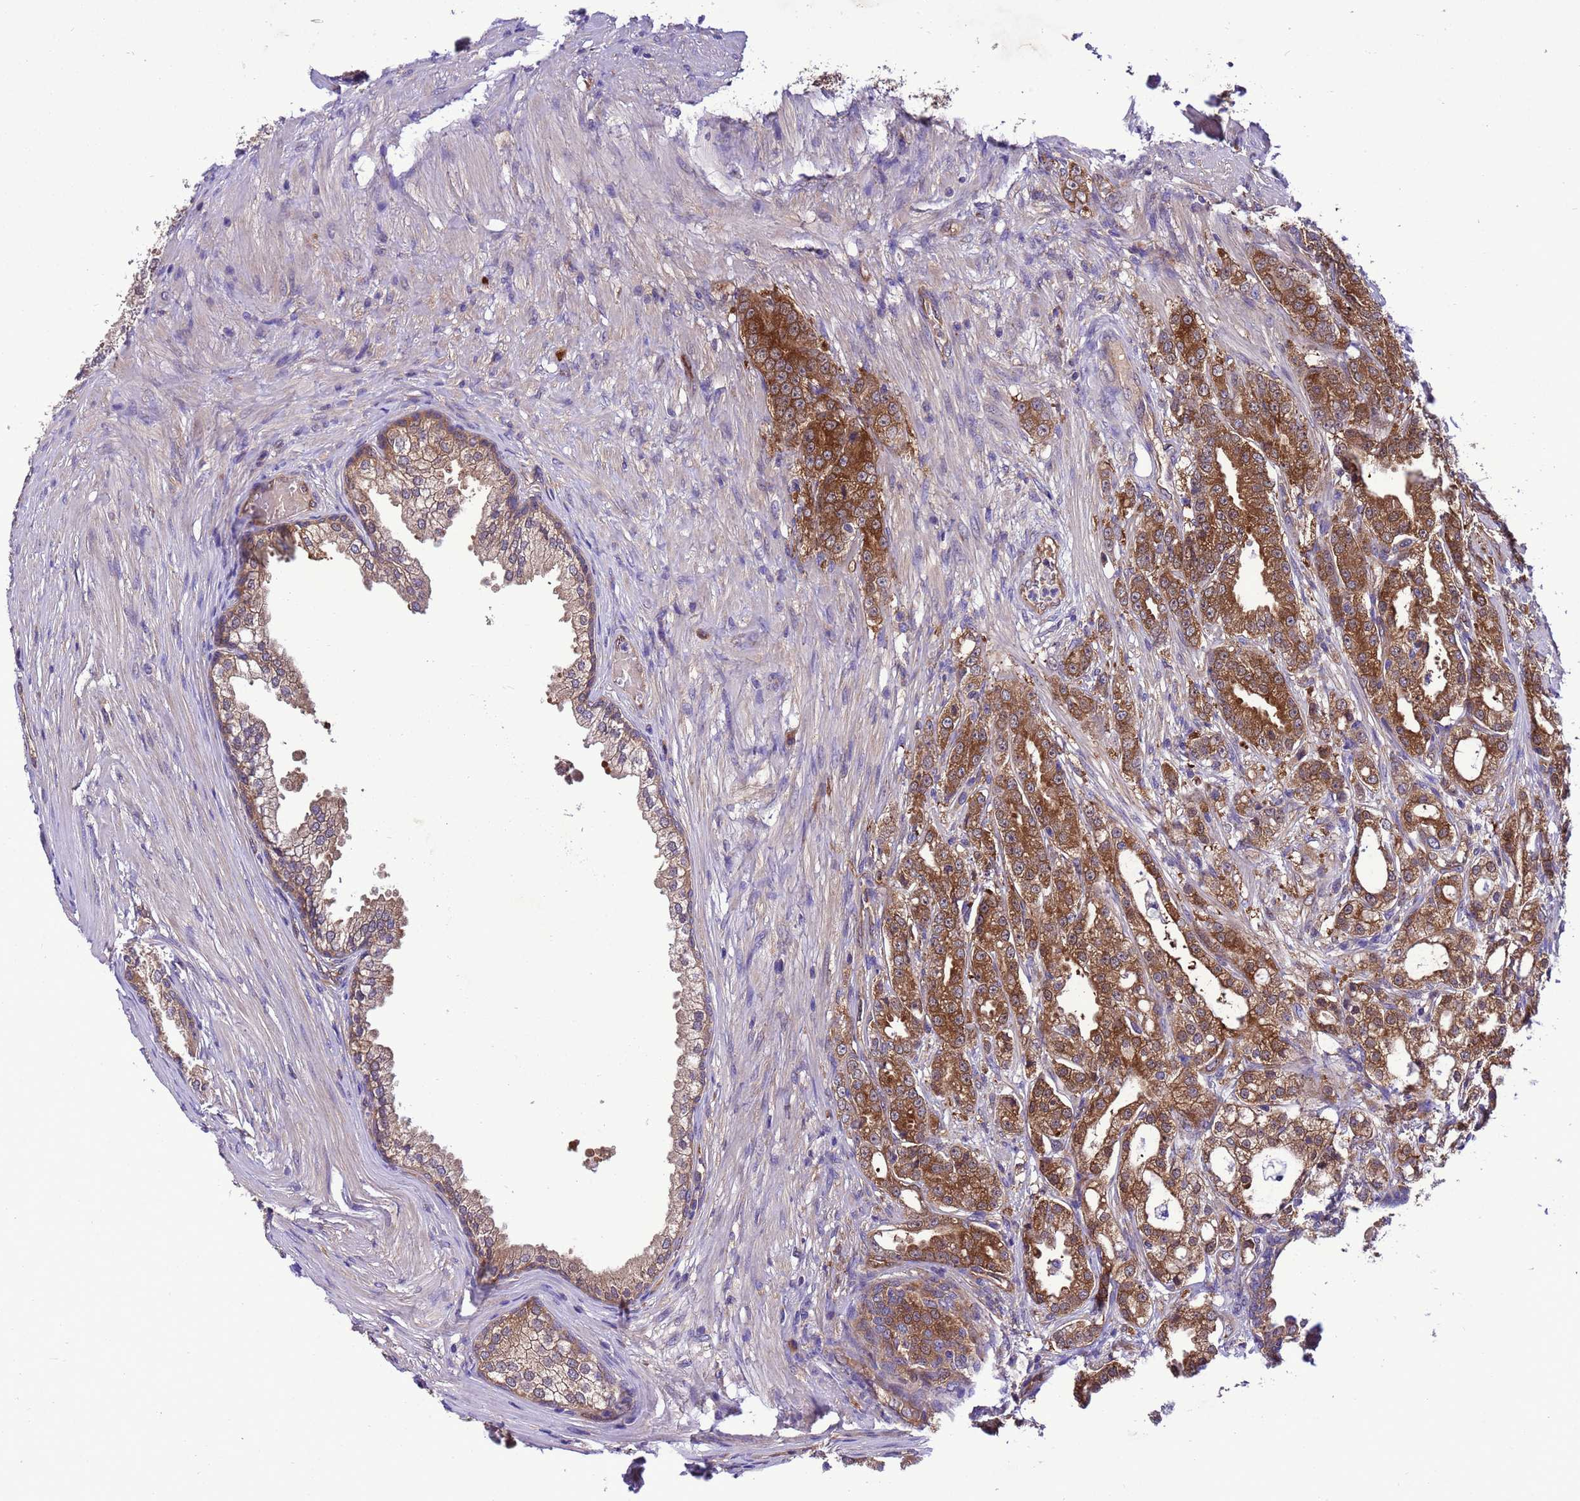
{"staining": {"intensity": "strong", "quantity": ">75%", "location": "cytoplasmic/membranous"}, "tissue": "prostate cancer", "cell_type": "Tumor cells", "image_type": "cancer", "snomed": [{"axis": "morphology", "description": "Adenocarcinoma, High grade"}, {"axis": "topography", "description": "Prostate"}], "caption": "An image of prostate cancer stained for a protein demonstrates strong cytoplasmic/membranous brown staining in tumor cells. (IHC, brightfield microscopy, high magnification).", "gene": "RABEP2", "patient": {"sex": "male", "age": 69}}